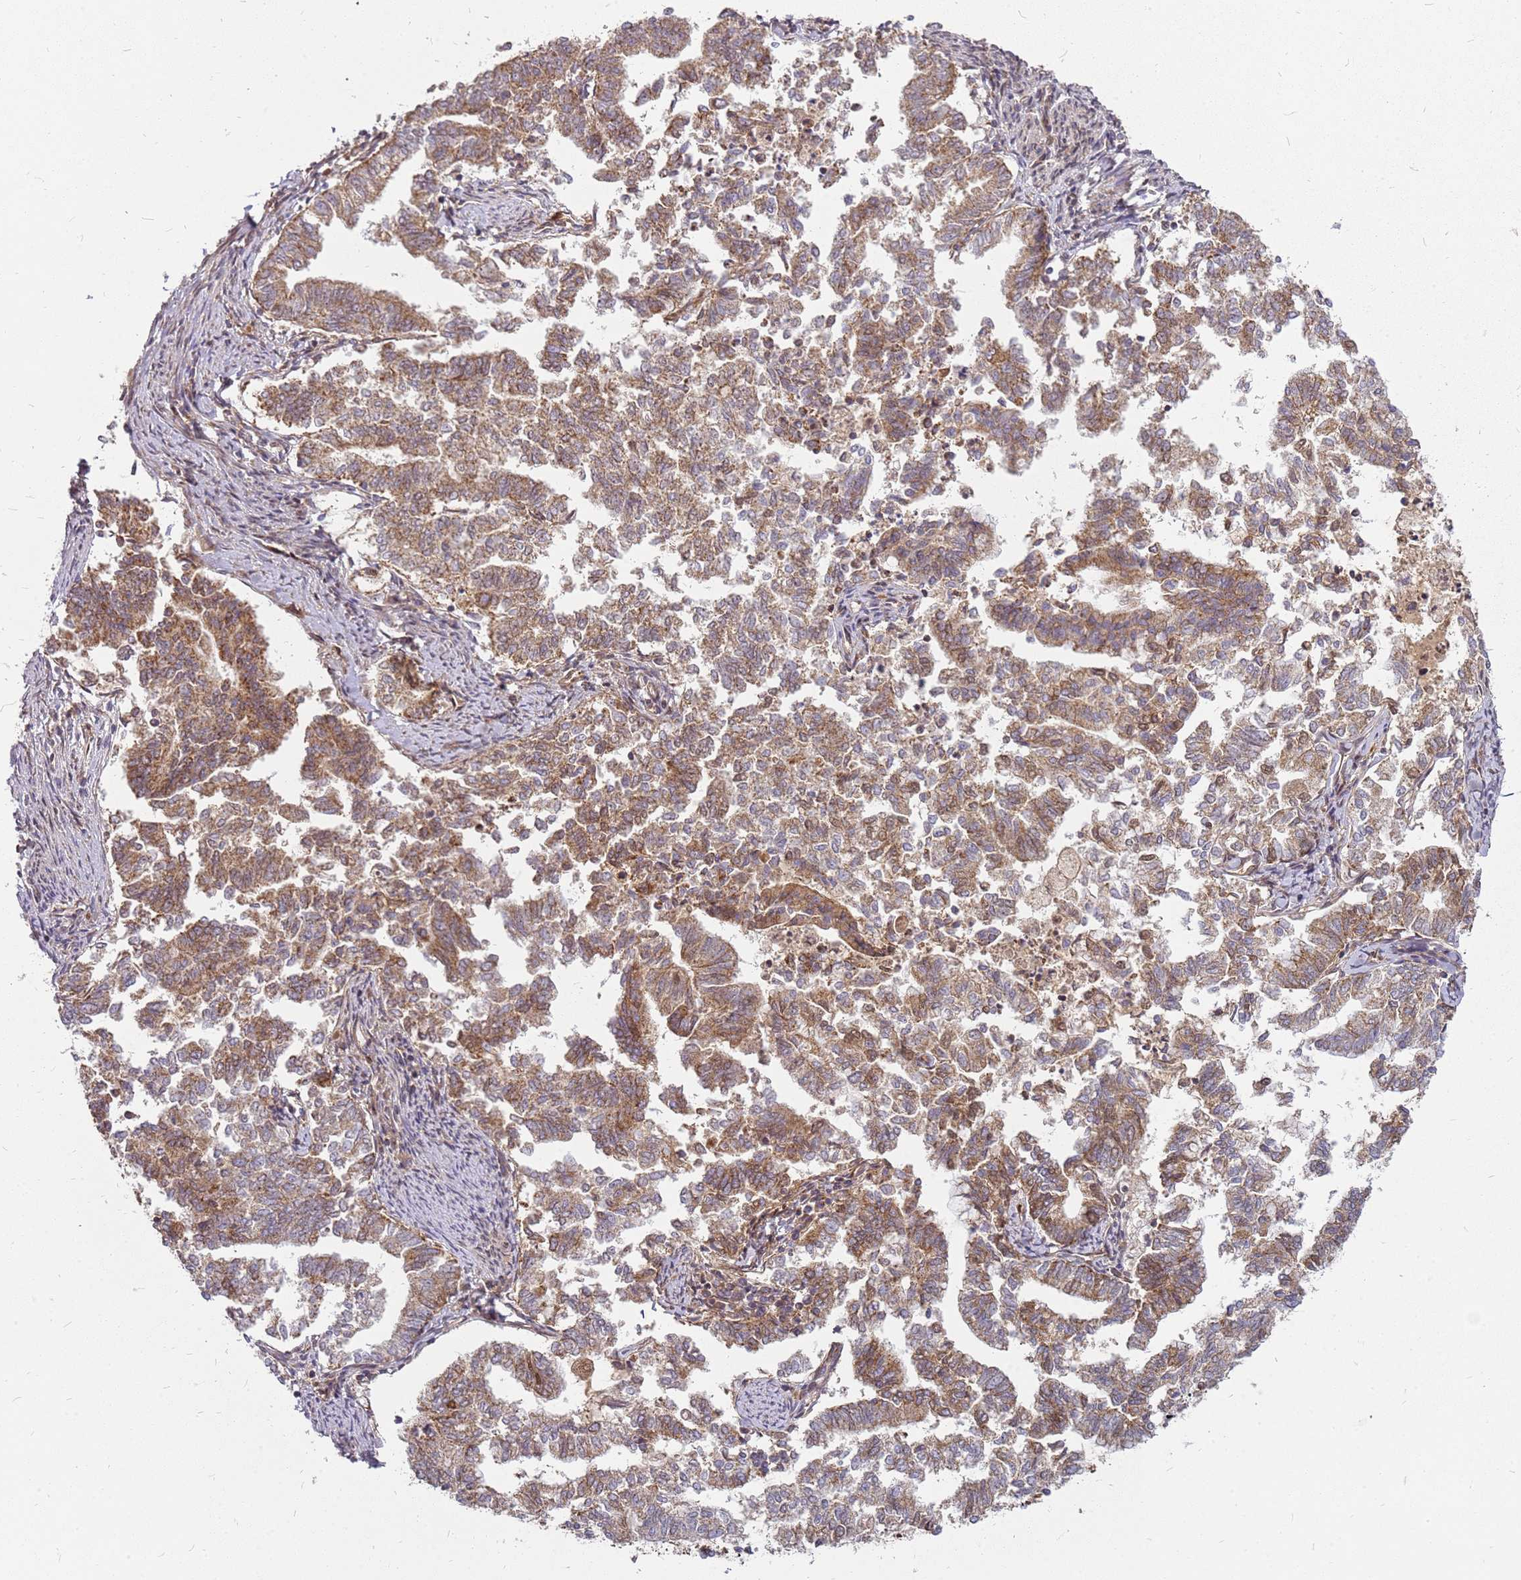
{"staining": {"intensity": "moderate", "quantity": ">75%", "location": "cytoplasmic/membranous"}, "tissue": "endometrial cancer", "cell_type": "Tumor cells", "image_type": "cancer", "snomed": [{"axis": "morphology", "description": "Adenocarcinoma, NOS"}, {"axis": "topography", "description": "Endometrium"}], "caption": "Immunohistochemistry (IHC) photomicrograph of endometrial adenocarcinoma stained for a protein (brown), which exhibits medium levels of moderate cytoplasmic/membranous positivity in about >75% of tumor cells.", "gene": "CCDC159", "patient": {"sex": "female", "age": 79}}